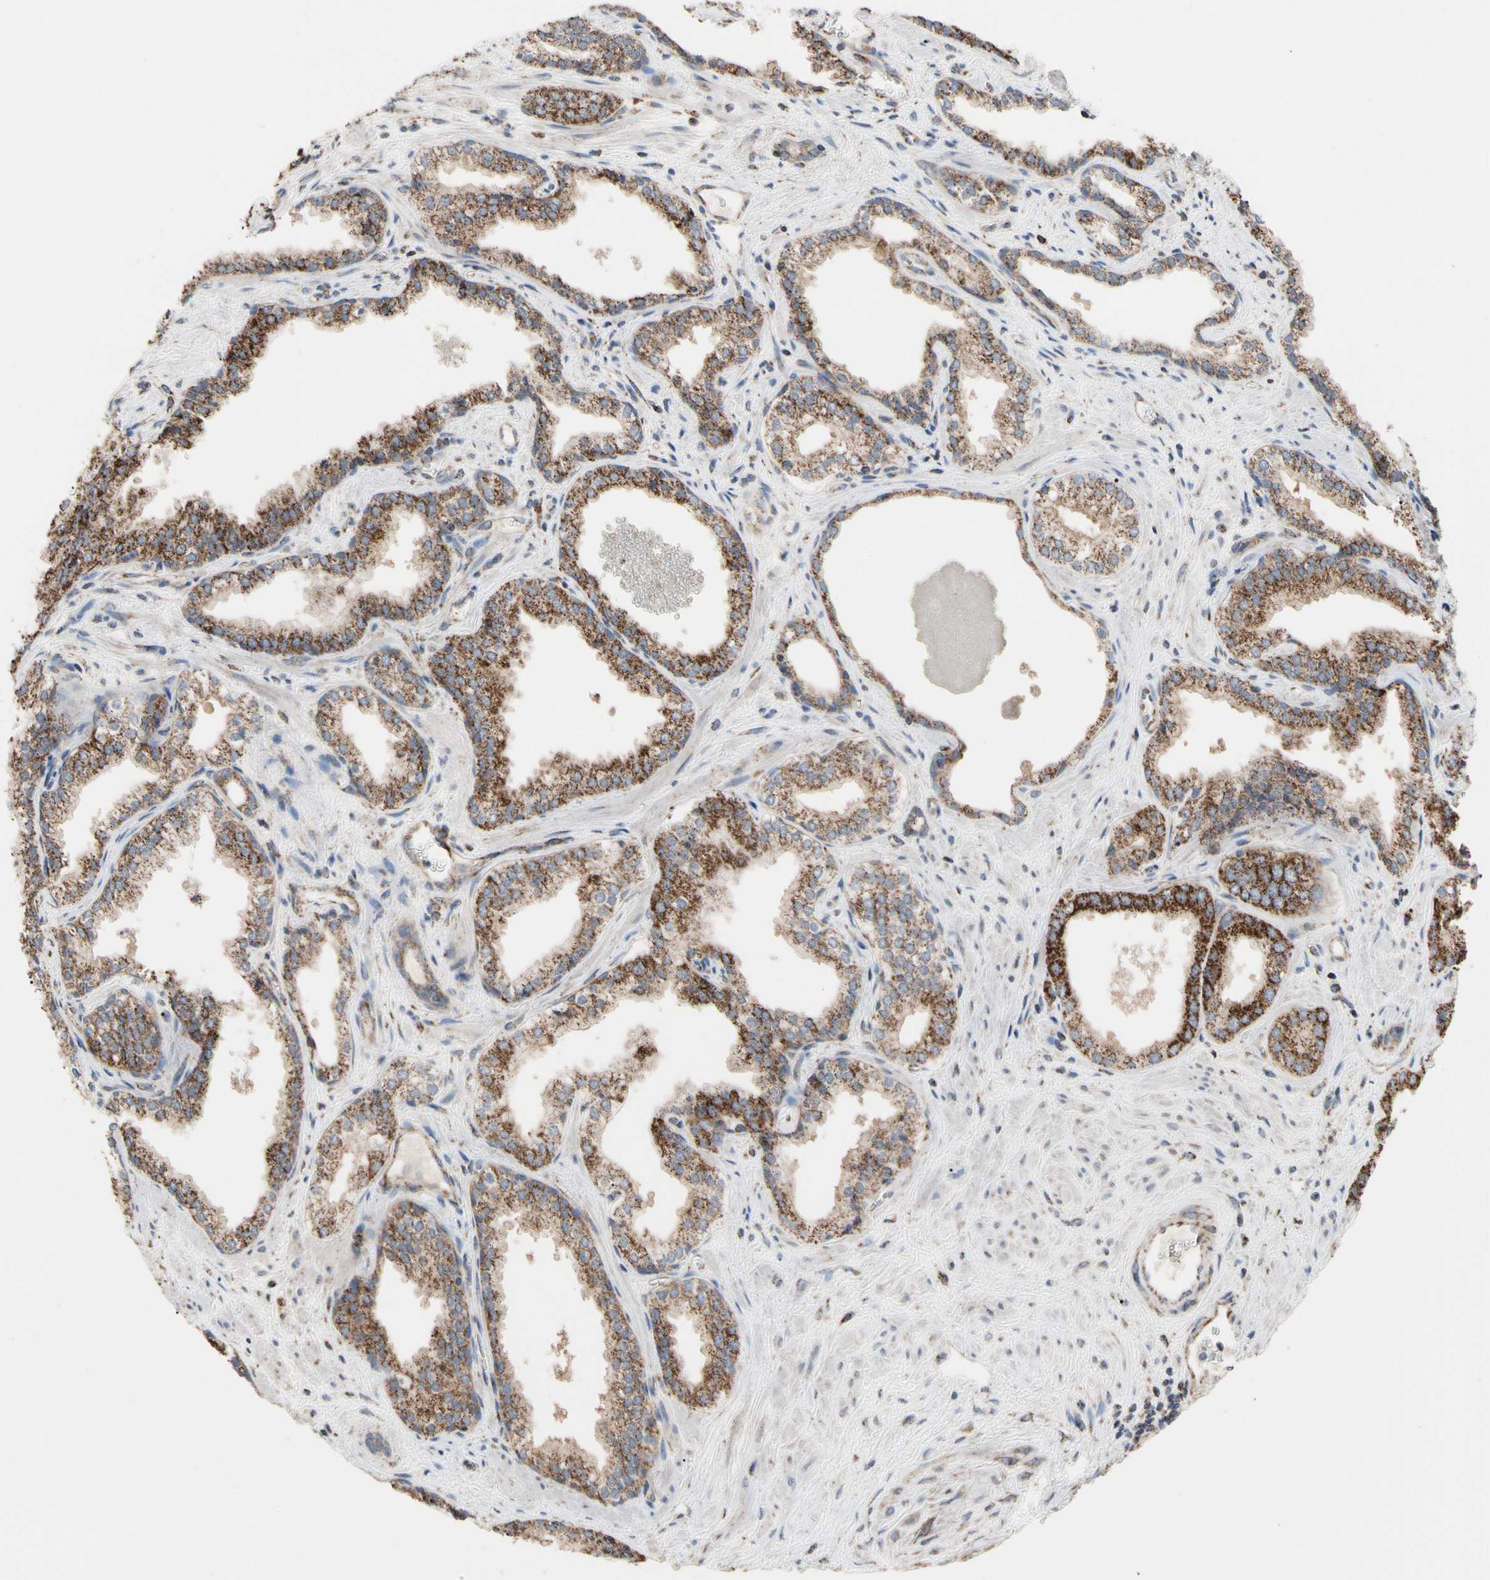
{"staining": {"intensity": "strong", "quantity": ">75%", "location": "cytoplasmic/membranous"}, "tissue": "prostate cancer", "cell_type": "Tumor cells", "image_type": "cancer", "snomed": [{"axis": "morphology", "description": "Adenocarcinoma, Low grade"}, {"axis": "topography", "description": "Prostate"}], "caption": "High-magnification brightfield microscopy of prostate low-grade adenocarcinoma stained with DAB (3,3'-diaminobenzidine) (brown) and counterstained with hematoxylin (blue). tumor cells exhibit strong cytoplasmic/membranous expression is present in about>75% of cells.", "gene": "FAM110B", "patient": {"sex": "male", "age": 60}}